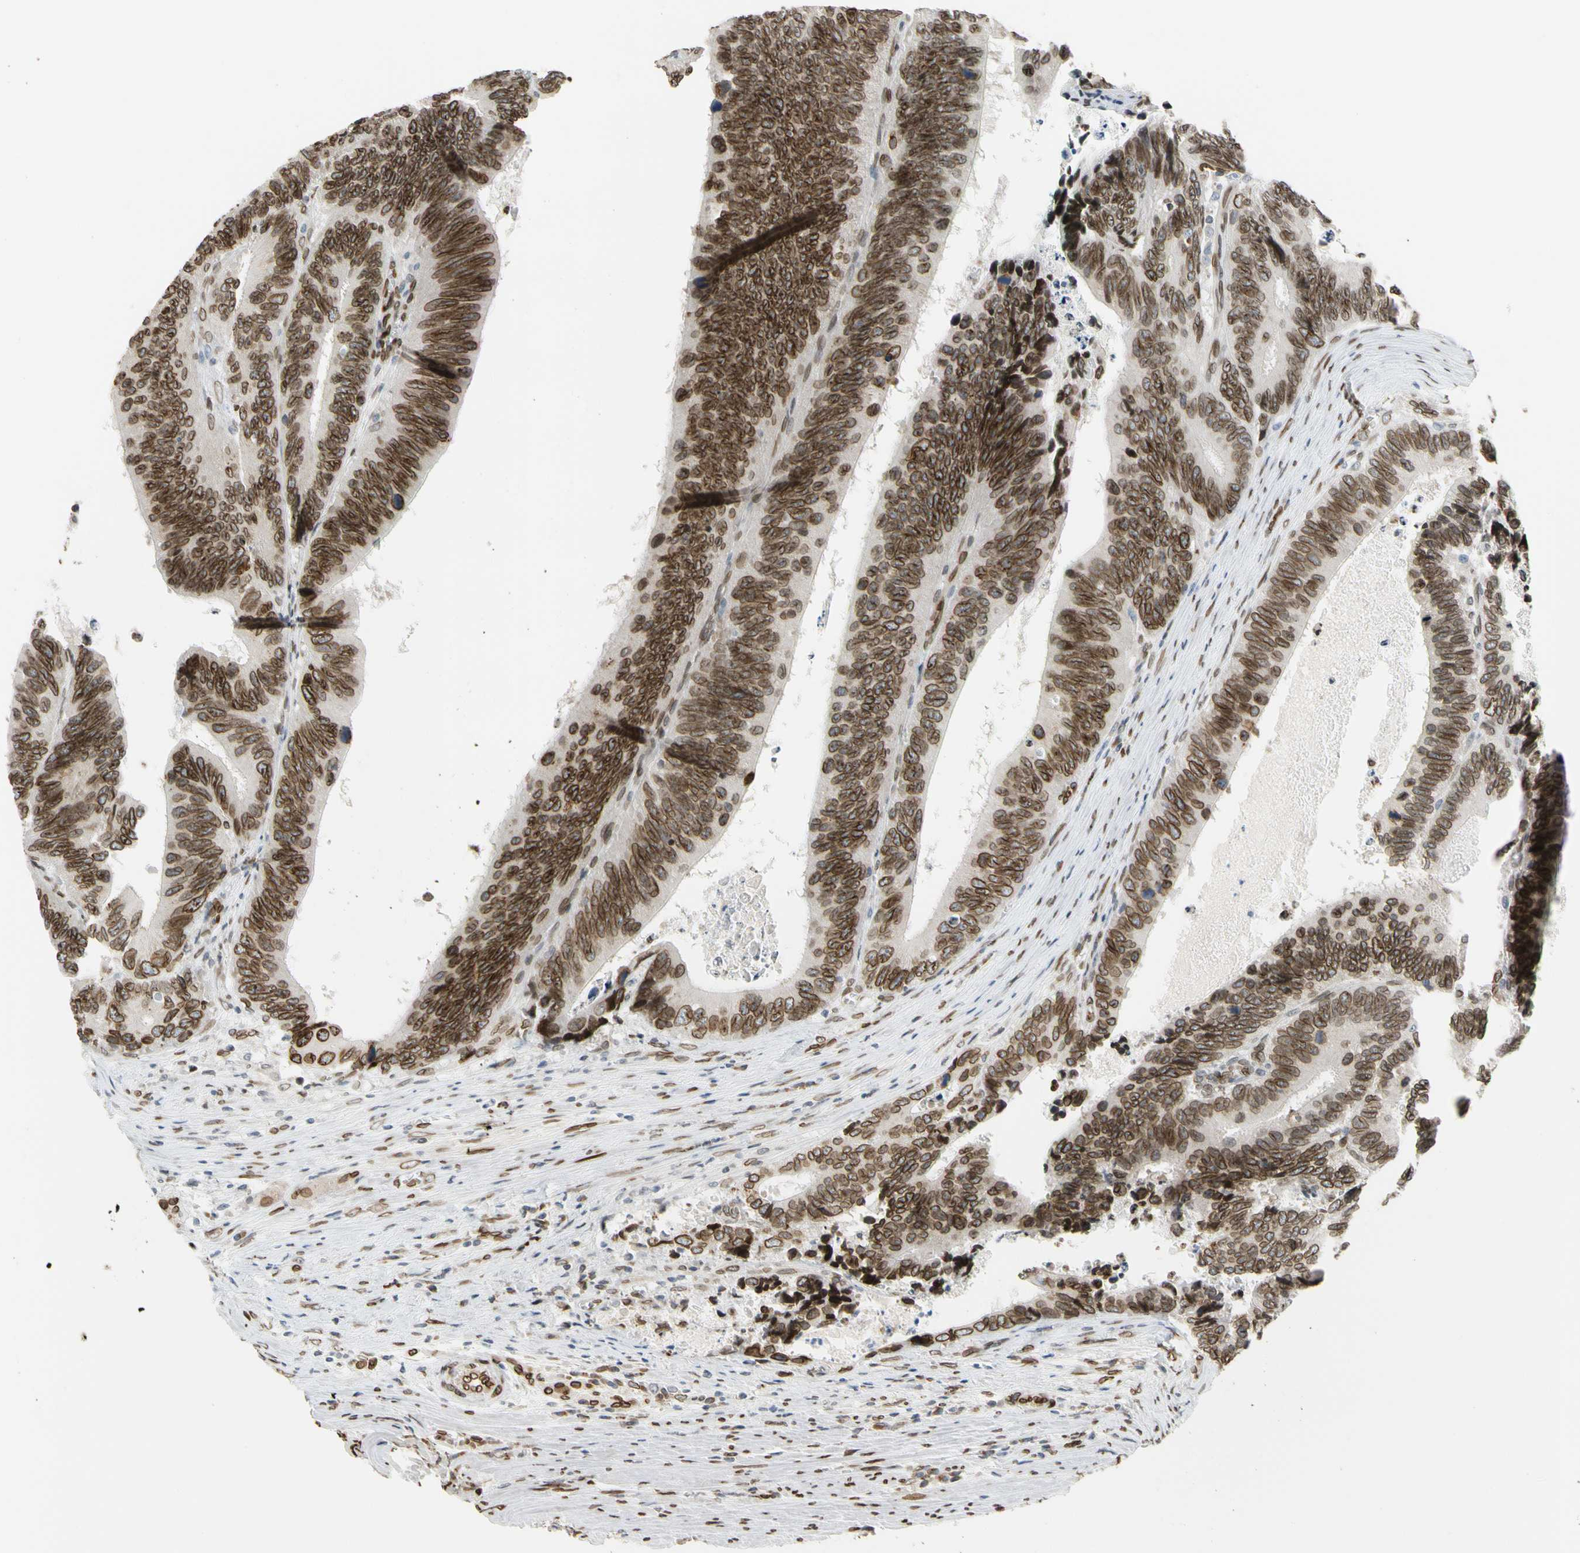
{"staining": {"intensity": "strong", "quantity": ">75%", "location": "cytoplasmic/membranous,nuclear"}, "tissue": "colorectal cancer", "cell_type": "Tumor cells", "image_type": "cancer", "snomed": [{"axis": "morphology", "description": "Adenocarcinoma, NOS"}, {"axis": "topography", "description": "Colon"}], "caption": "Colorectal adenocarcinoma tissue reveals strong cytoplasmic/membranous and nuclear staining in approximately >75% of tumor cells Immunohistochemistry (ihc) stains the protein of interest in brown and the nuclei are stained blue.", "gene": "SUN1", "patient": {"sex": "male", "age": 72}}